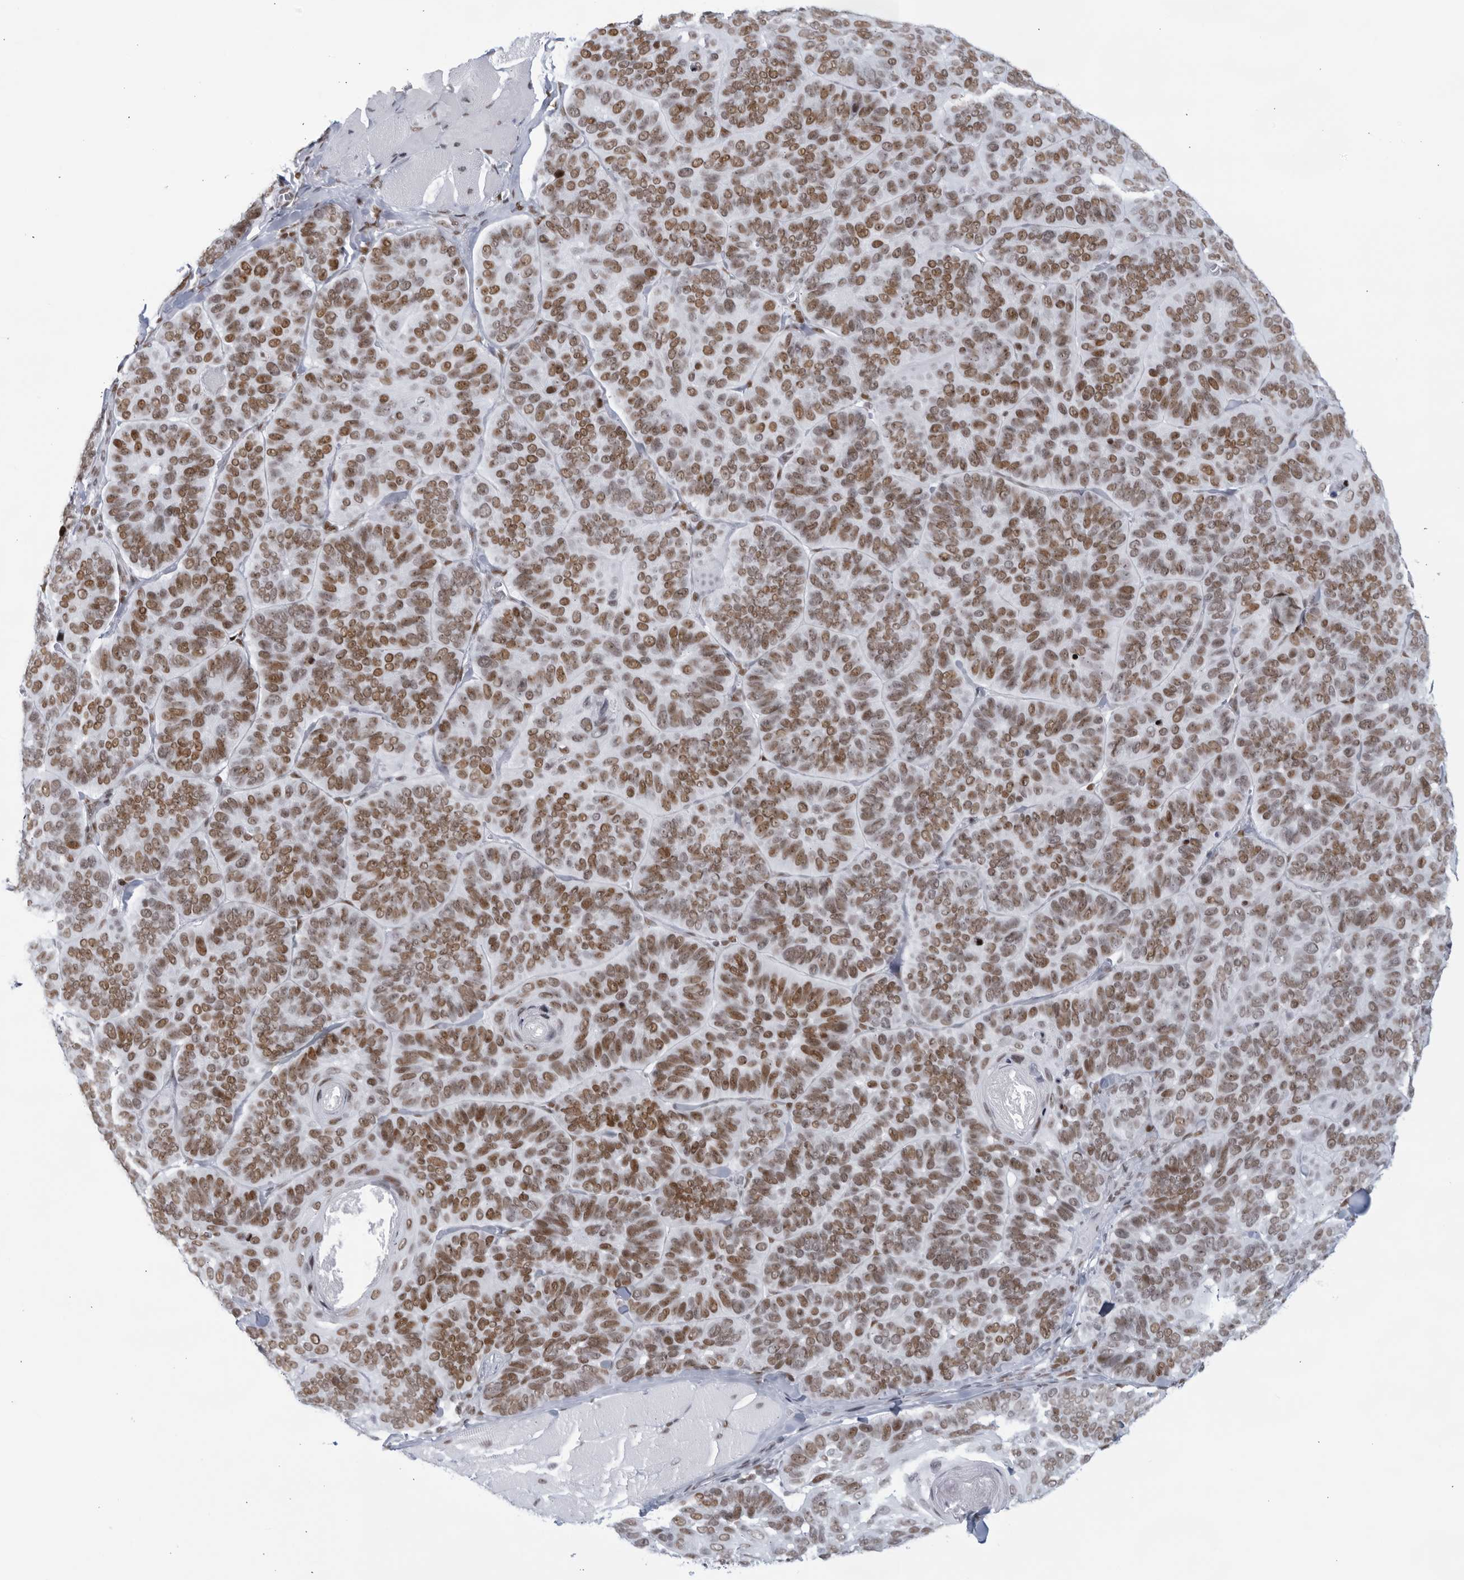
{"staining": {"intensity": "moderate", "quantity": ">75%", "location": "nuclear"}, "tissue": "skin cancer", "cell_type": "Tumor cells", "image_type": "cancer", "snomed": [{"axis": "morphology", "description": "Basal cell carcinoma"}, {"axis": "topography", "description": "Skin"}], "caption": "Protein expression by immunohistochemistry (IHC) exhibits moderate nuclear staining in approximately >75% of tumor cells in skin cancer.", "gene": "HP1BP3", "patient": {"sex": "male", "age": 62}}